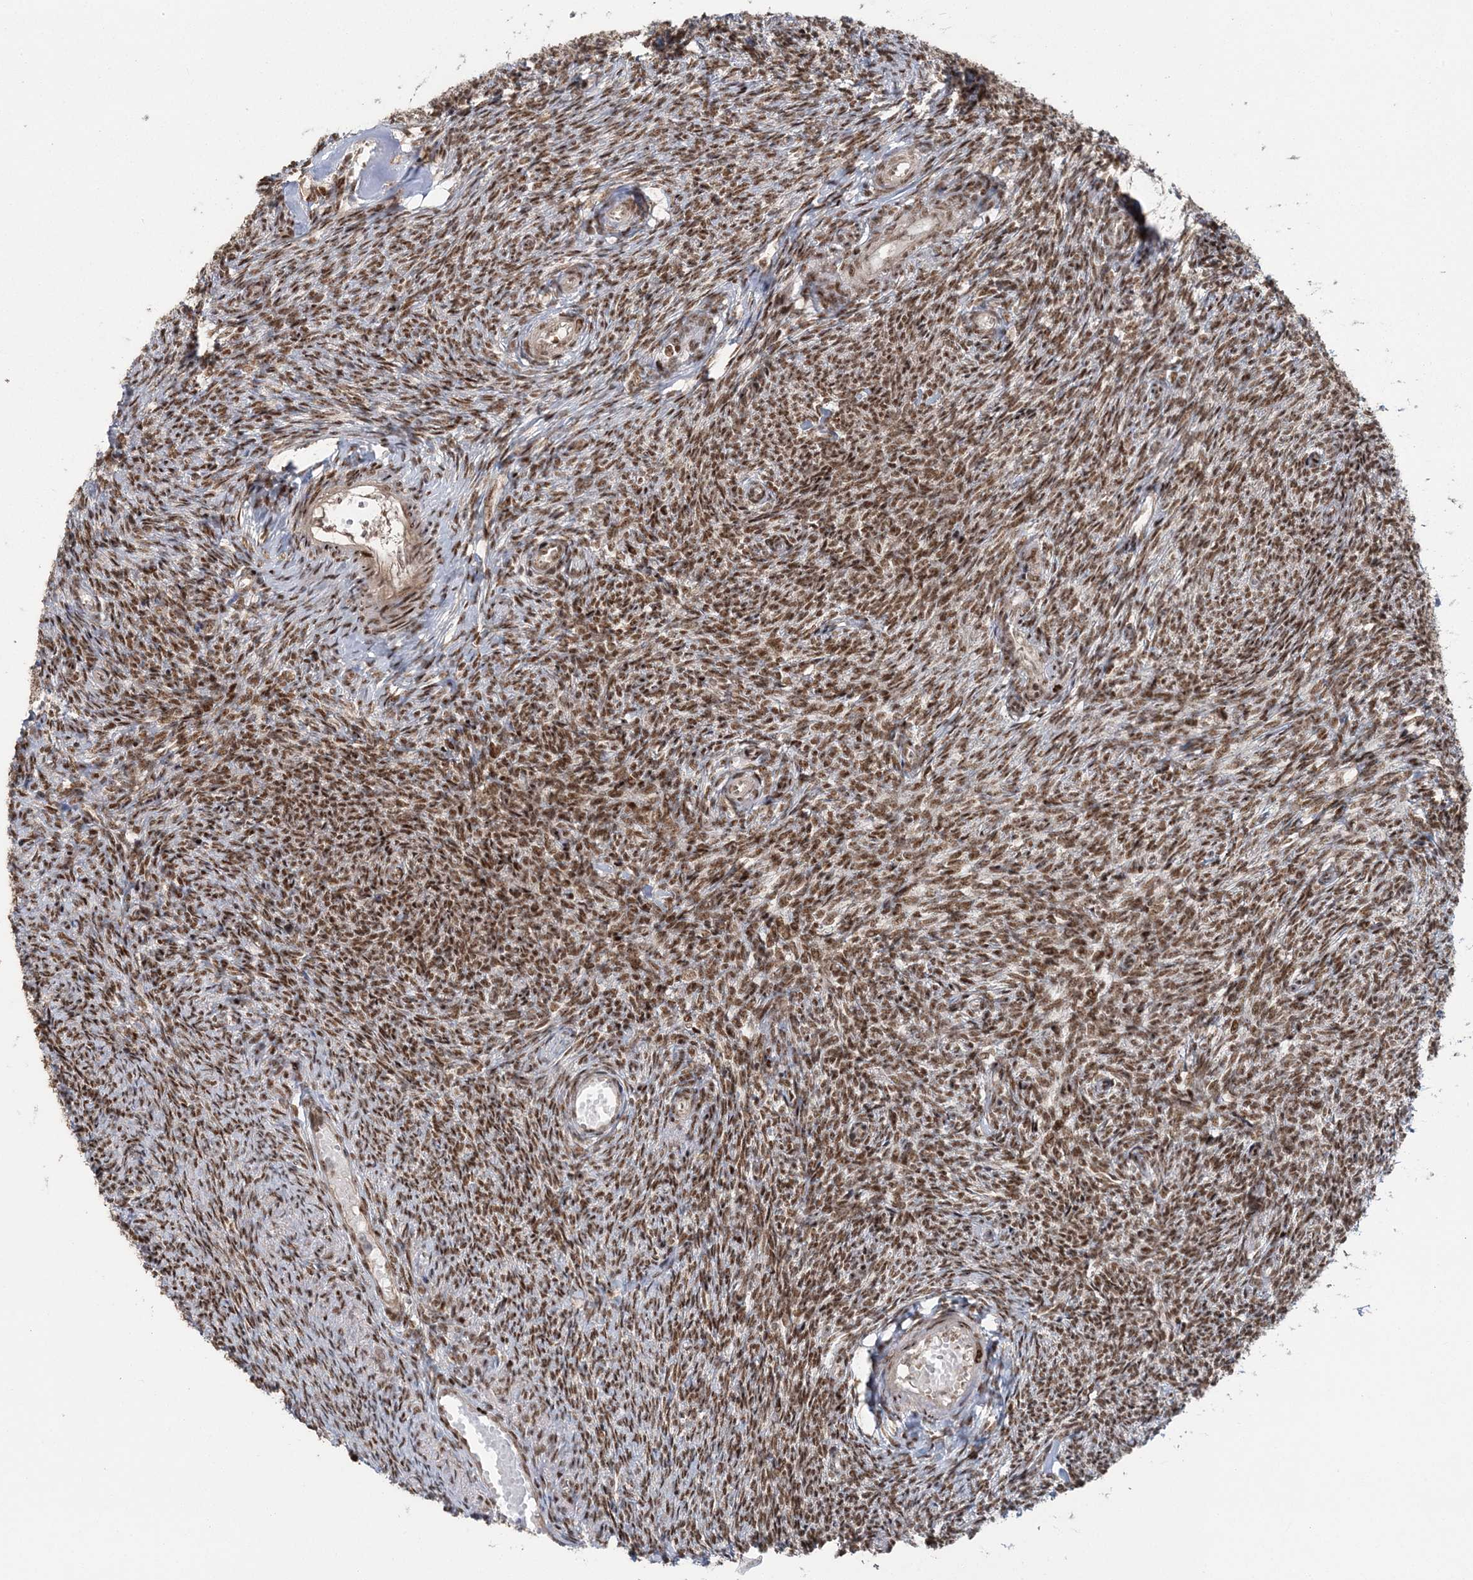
{"staining": {"intensity": "moderate", "quantity": ">75%", "location": "nuclear"}, "tissue": "ovary", "cell_type": "Follicle cells", "image_type": "normal", "snomed": [{"axis": "morphology", "description": "Normal tissue, NOS"}, {"axis": "topography", "description": "Ovary"}], "caption": "A brown stain labels moderate nuclear staining of a protein in follicle cells of unremarkable human ovary. (Brightfield microscopy of DAB IHC at high magnification).", "gene": "CWC22", "patient": {"sex": "female", "age": 44}}